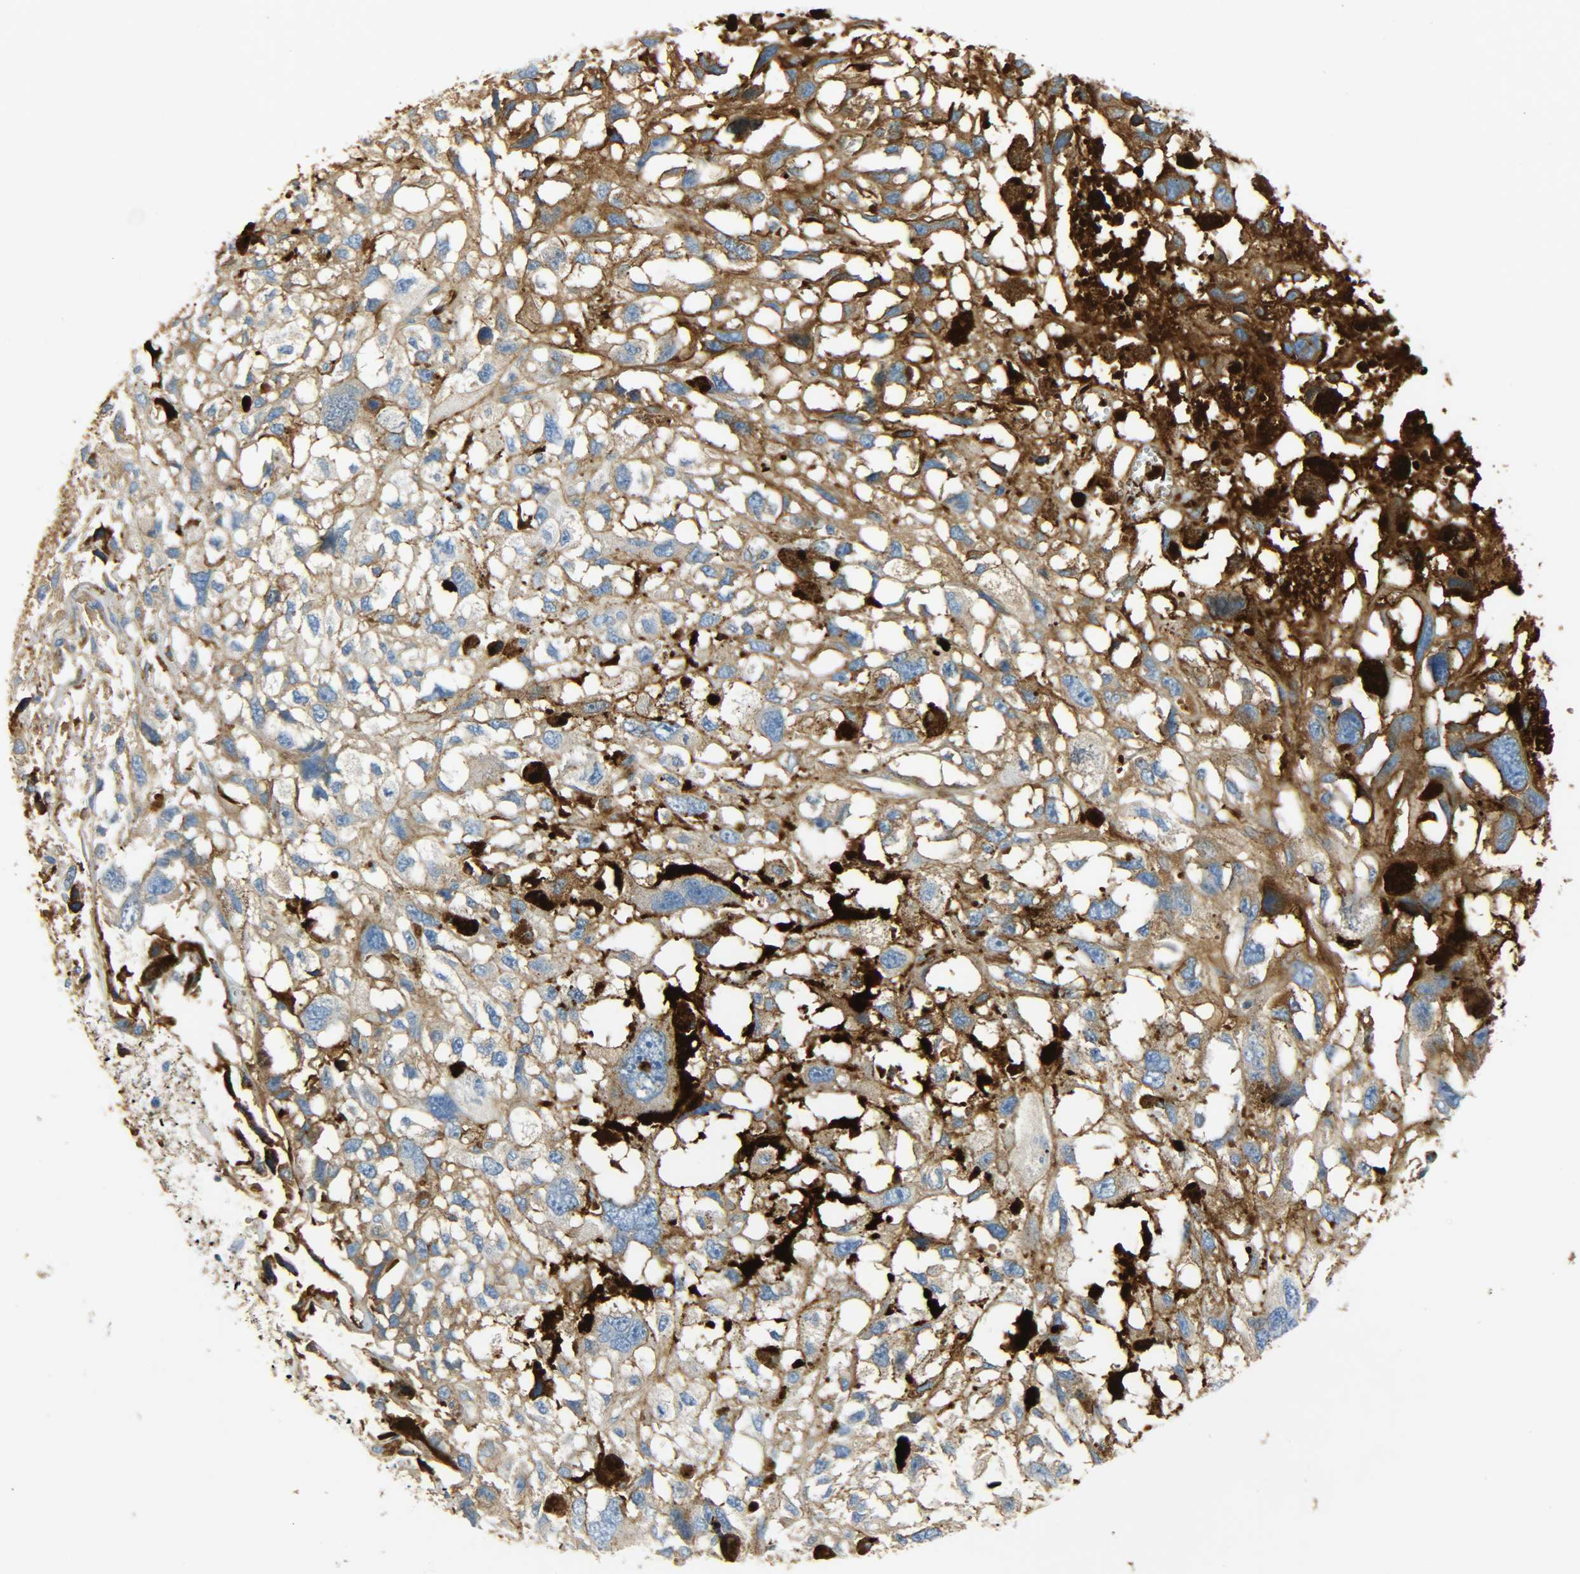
{"staining": {"intensity": "strong", "quantity": ">75%", "location": "cytoplasmic/membranous"}, "tissue": "melanoma", "cell_type": "Tumor cells", "image_type": "cancer", "snomed": [{"axis": "morphology", "description": "Malignant melanoma, Metastatic site"}, {"axis": "topography", "description": "Lymph node"}], "caption": "Immunohistochemistry photomicrograph of neoplastic tissue: malignant melanoma (metastatic site) stained using immunohistochemistry (IHC) displays high levels of strong protein expression localized specifically in the cytoplasmic/membranous of tumor cells, appearing as a cytoplasmic/membranous brown color.", "gene": "CRP", "patient": {"sex": "male", "age": 59}}